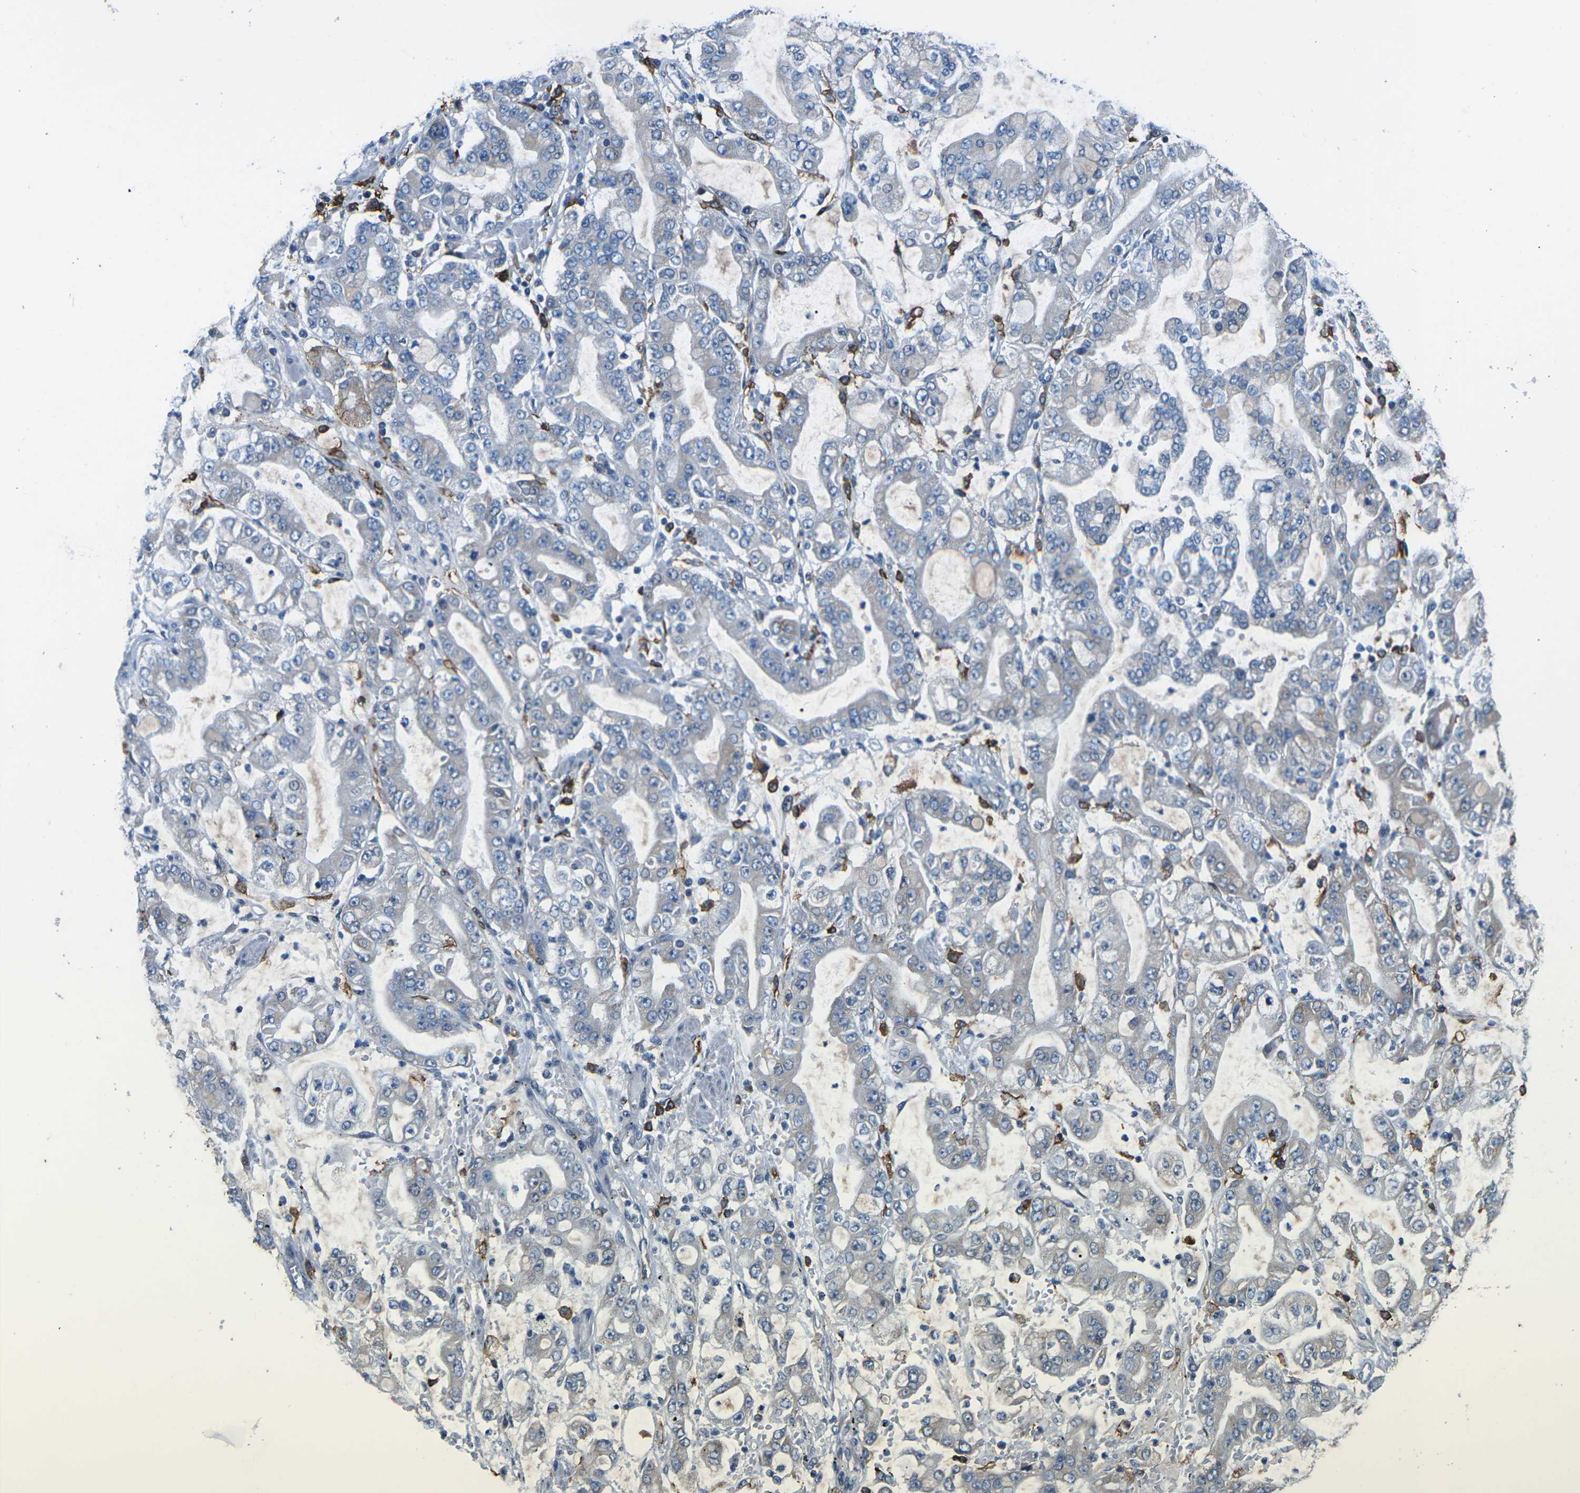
{"staining": {"intensity": "weak", "quantity": "<25%", "location": "cytoplasmic/membranous"}, "tissue": "stomach cancer", "cell_type": "Tumor cells", "image_type": "cancer", "snomed": [{"axis": "morphology", "description": "Adenocarcinoma, NOS"}, {"axis": "topography", "description": "Stomach"}], "caption": "DAB (3,3'-diaminobenzidine) immunohistochemical staining of human adenocarcinoma (stomach) reveals no significant staining in tumor cells.", "gene": "PTPN1", "patient": {"sex": "male", "age": 76}}